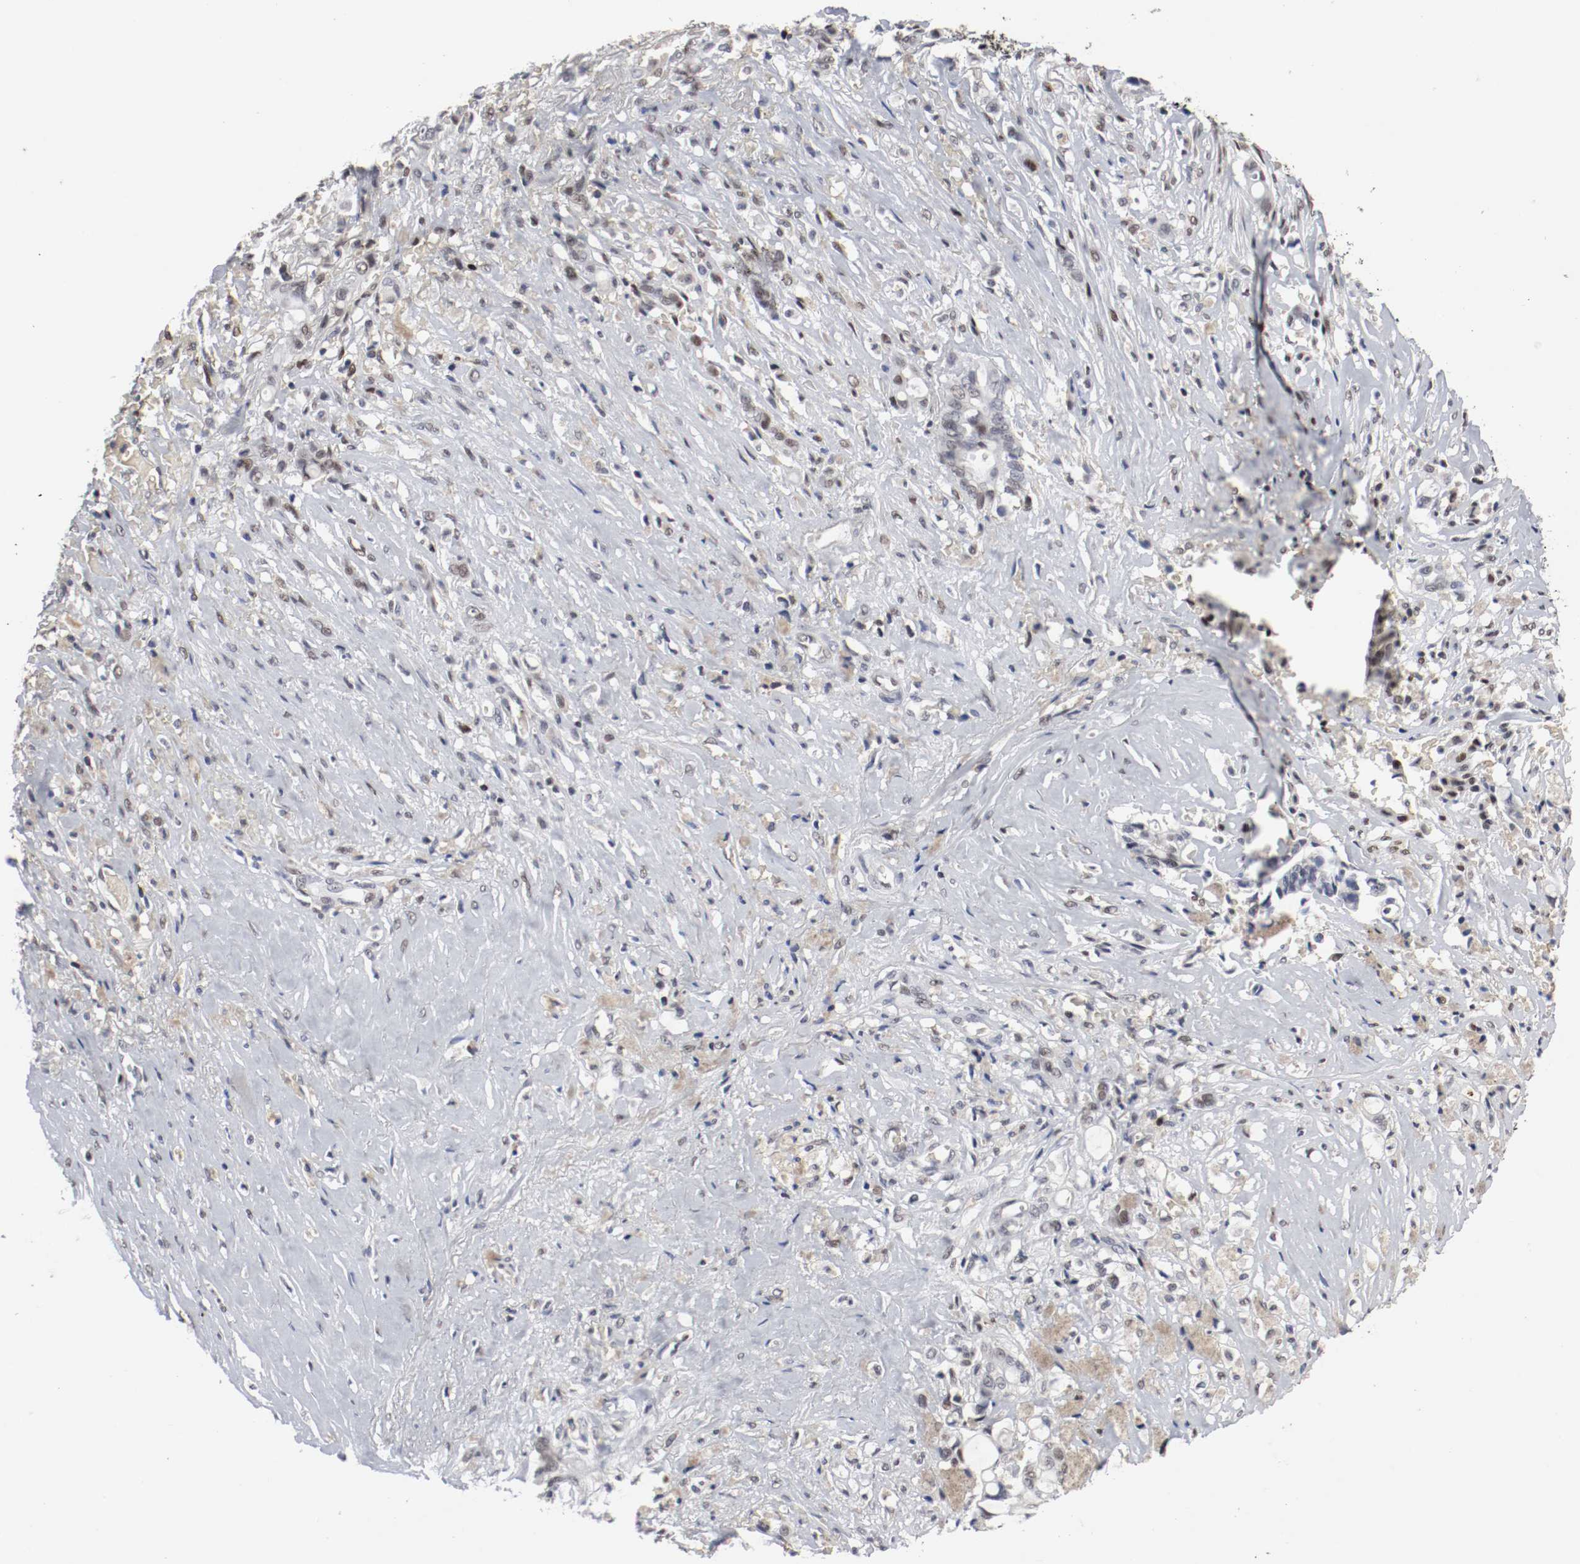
{"staining": {"intensity": "weak", "quantity": "<25%", "location": "nuclear"}, "tissue": "liver cancer", "cell_type": "Tumor cells", "image_type": "cancer", "snomed": [{"axis": "morphology", "description": "Cholangiocarcinoma"}, {"axis": "topography", "description": "Liver"}], "caption": "Liver cancer (cholangiocarcinoma) was stained to show a protein in brown. There is no significant positivity in tumor cells.", "gene": "JUND", "patient": {"sex": "female", "age": 70}}